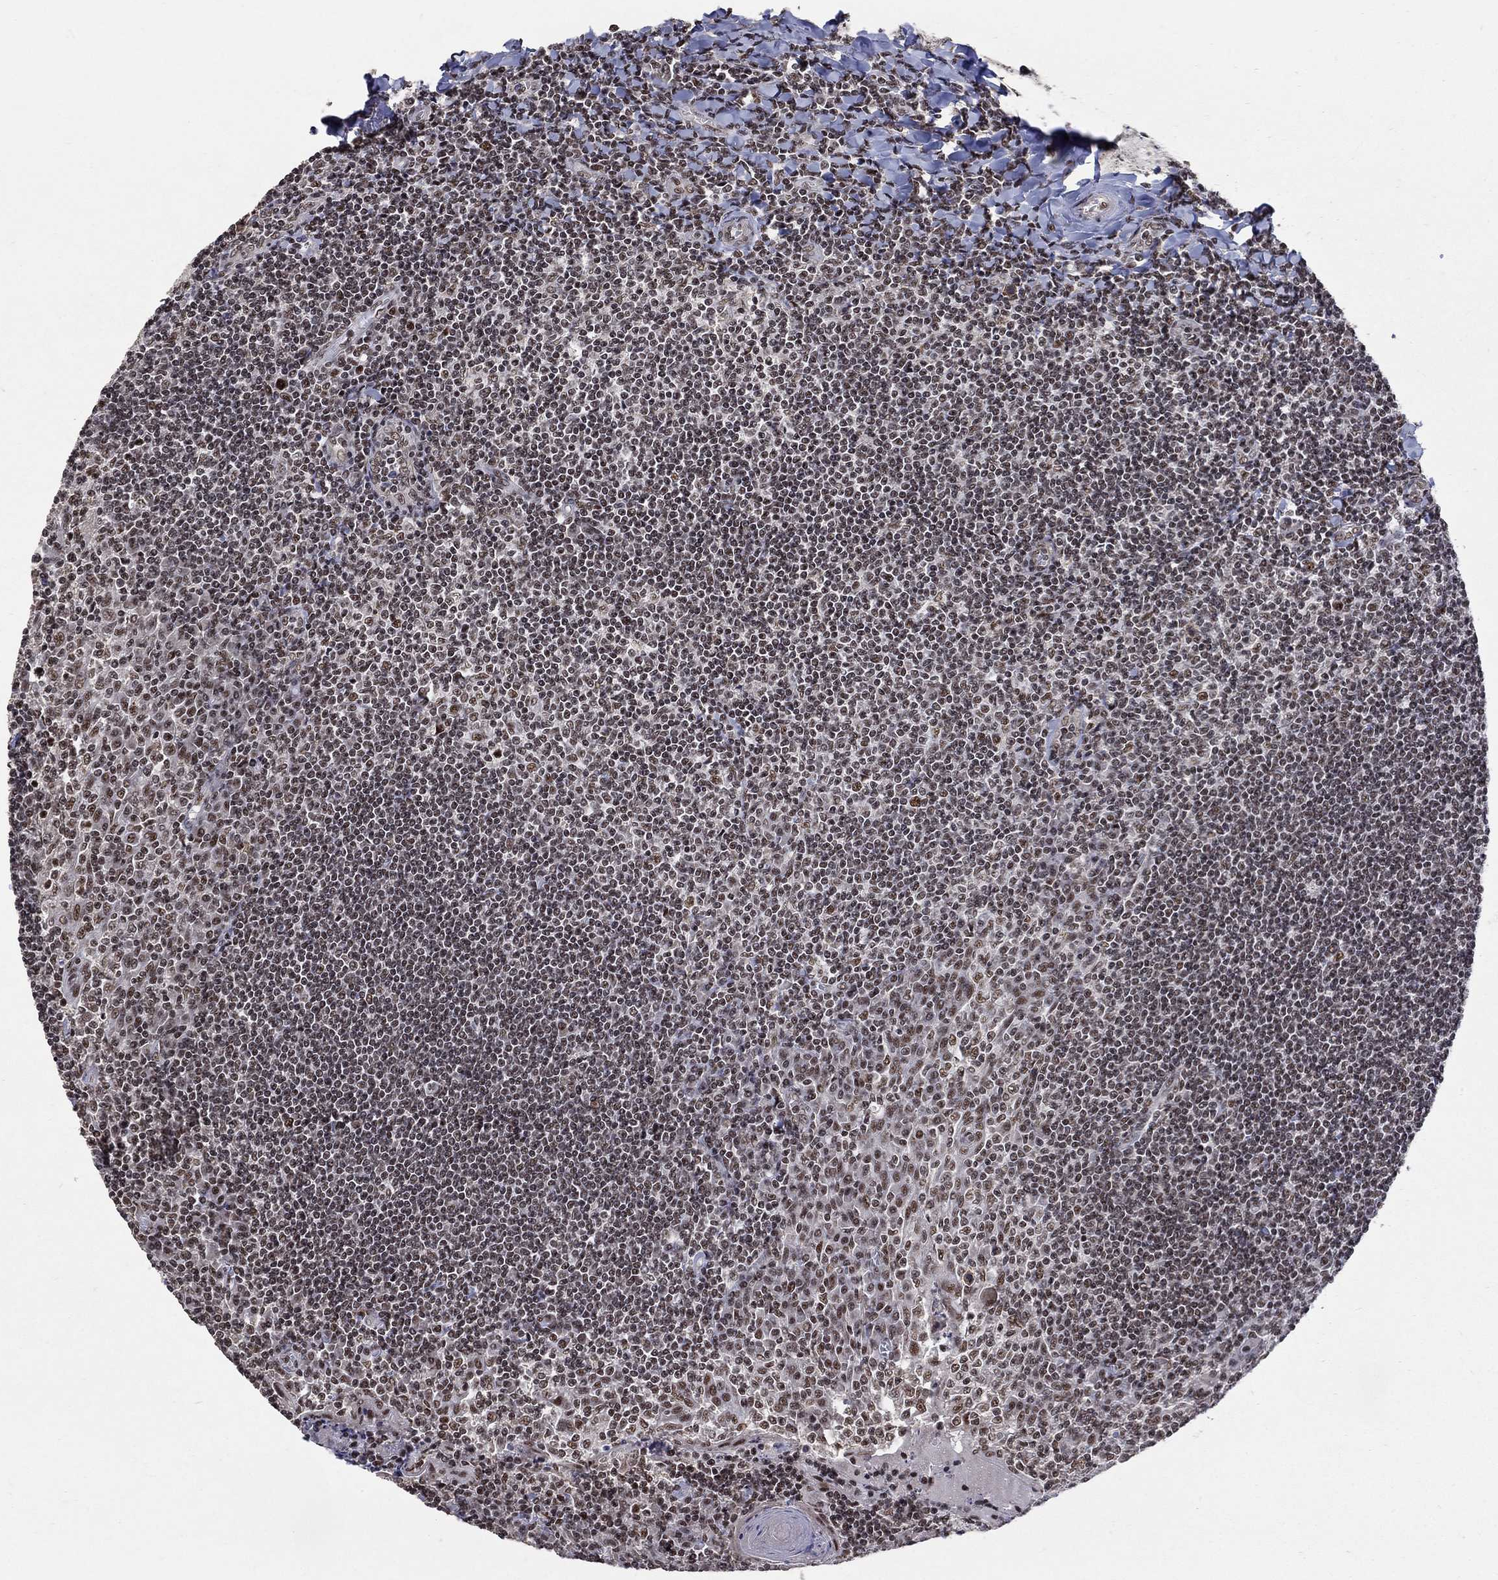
{"staining": {"intensity": "moderate", "quantity": "25%-75%", "location": "nuclear"}, "tissue": "tonsil", "cell_type": "Germinal center cells", "image_type": "normal", "snomed": [{"axis": "morphology", "description": "Normal tissue, NOS"}, {"axis": "topography", "description": "Tonsil"}], "caption": "Benign tonsil shows moderate nuclear positivity in approximately 25%-75% of germinal center cells Using DAB (brown) and hematoxylin (blue) stains, captured at high magnification using brightfield microscopy..", "gene": "PNISR", "patient": {"sex": "female", "age": 12}}